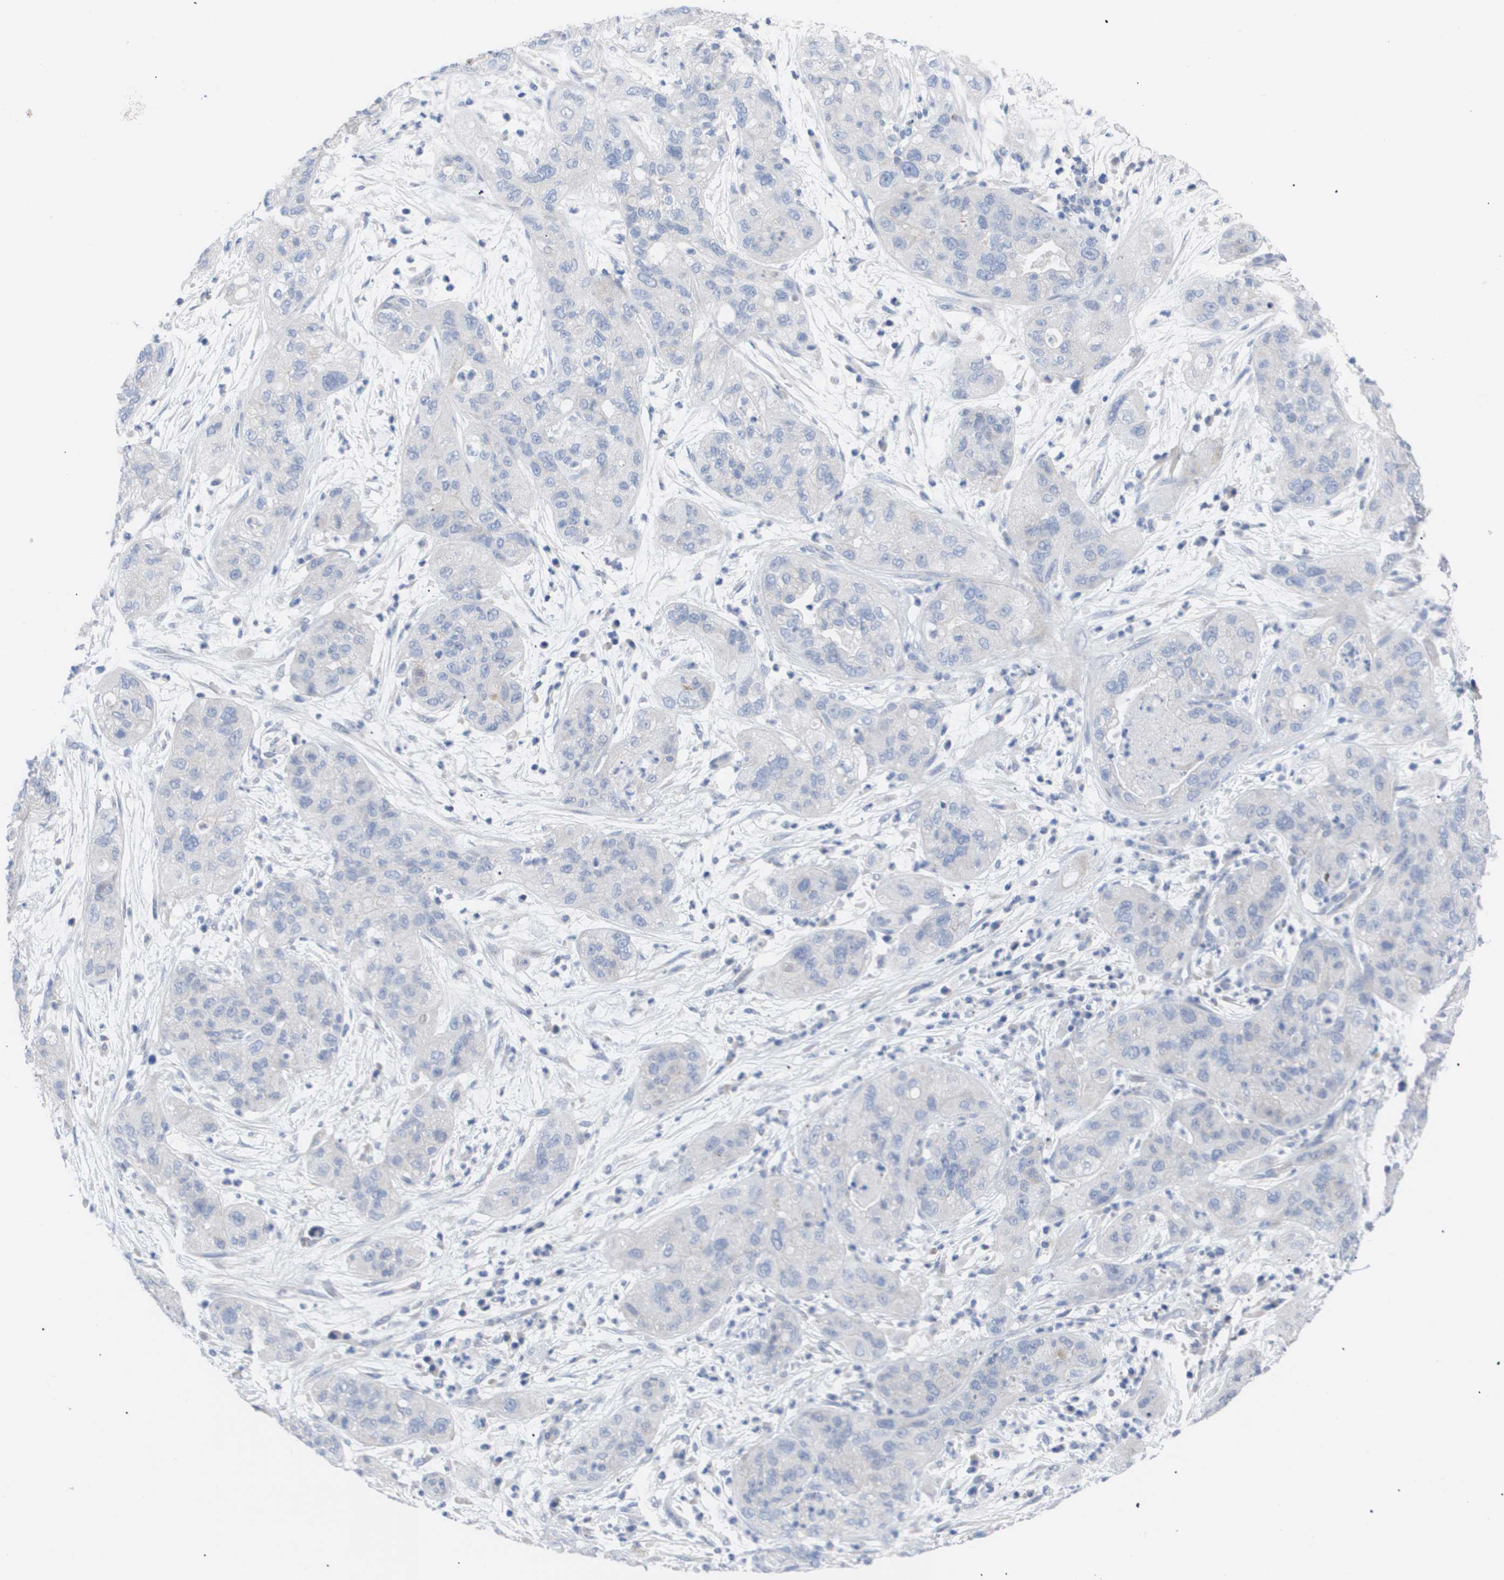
{"staining": {"intensity": "negative", "quantity": "none", "location": "none"}, "tissue": "pancreatic cancer", "cell_type": "Tumor cells", "image_type": "cancer", "snomed": [{"axis": "morphology", "description": "Adenocarcinoma, NOS"}, {"axis": "topography", "description": "Pancreas"}], "caption": "IHC image of neoplastic tissue: human pancreatic cancer stained with DAB (3,3'-diaminobenzidine) displays no significant protein positivity in tumor cells.", "gene": "CAV3", "patient": {"sex": "female", "age": 78}}